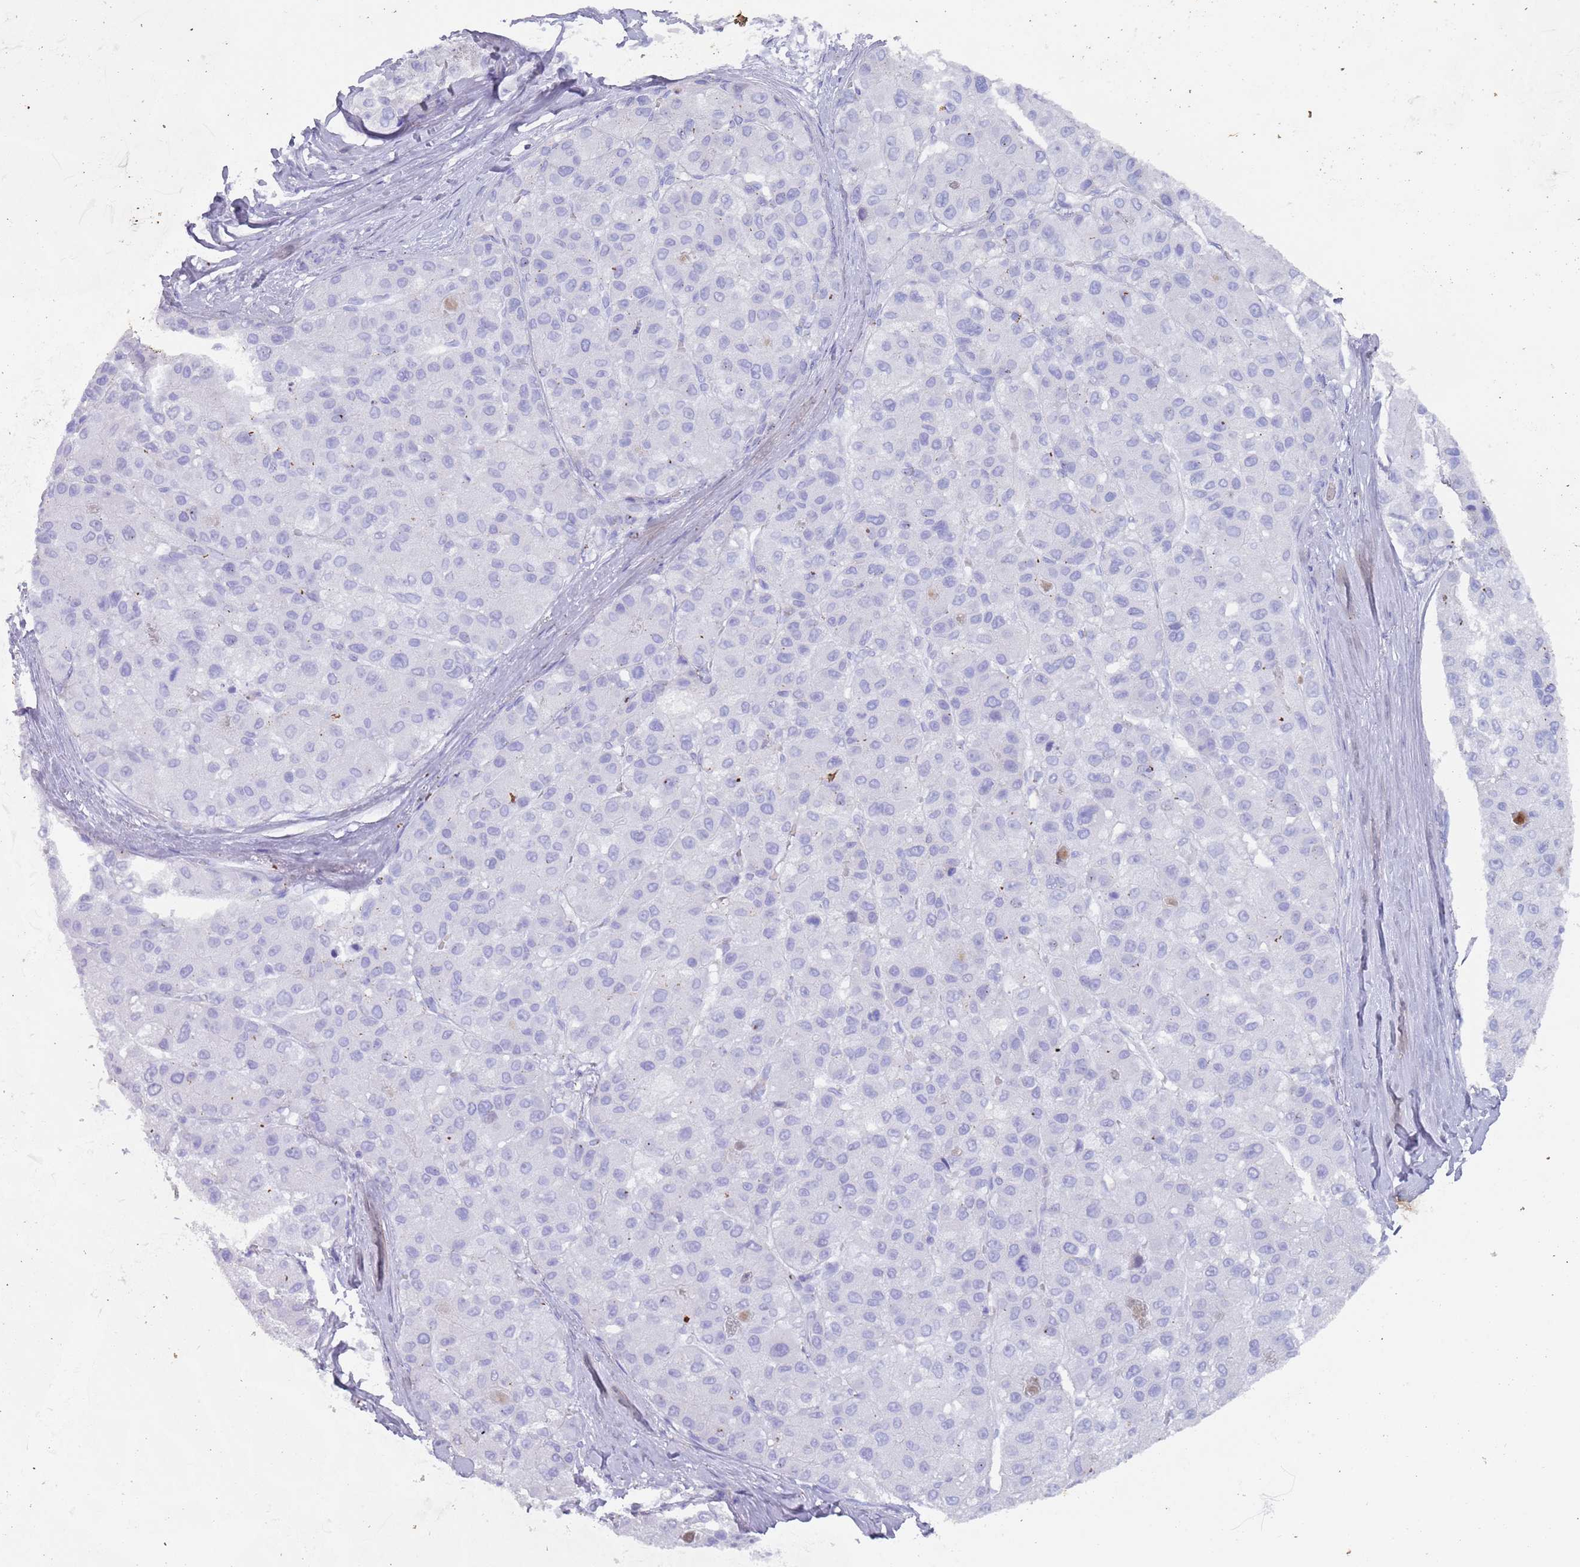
{"staining": {"intensity": "negative", "quantity": "none", "location": "none"}, "tissue": "liver cancer", "cell_type": "Tumor cells", "image_type": "cancer", "snomed": [{"axis": "morphology", "description": "Carcinoma, Hepatocellular, NOS"}, {"axis": "topography", "description": "Liver"}], "caption": "Immunohistochemical staining of liver cancer reveals no significant expression in tumor cells.", "gene": "TMEM251", "patient": {"sex": "male", "age": 80}}